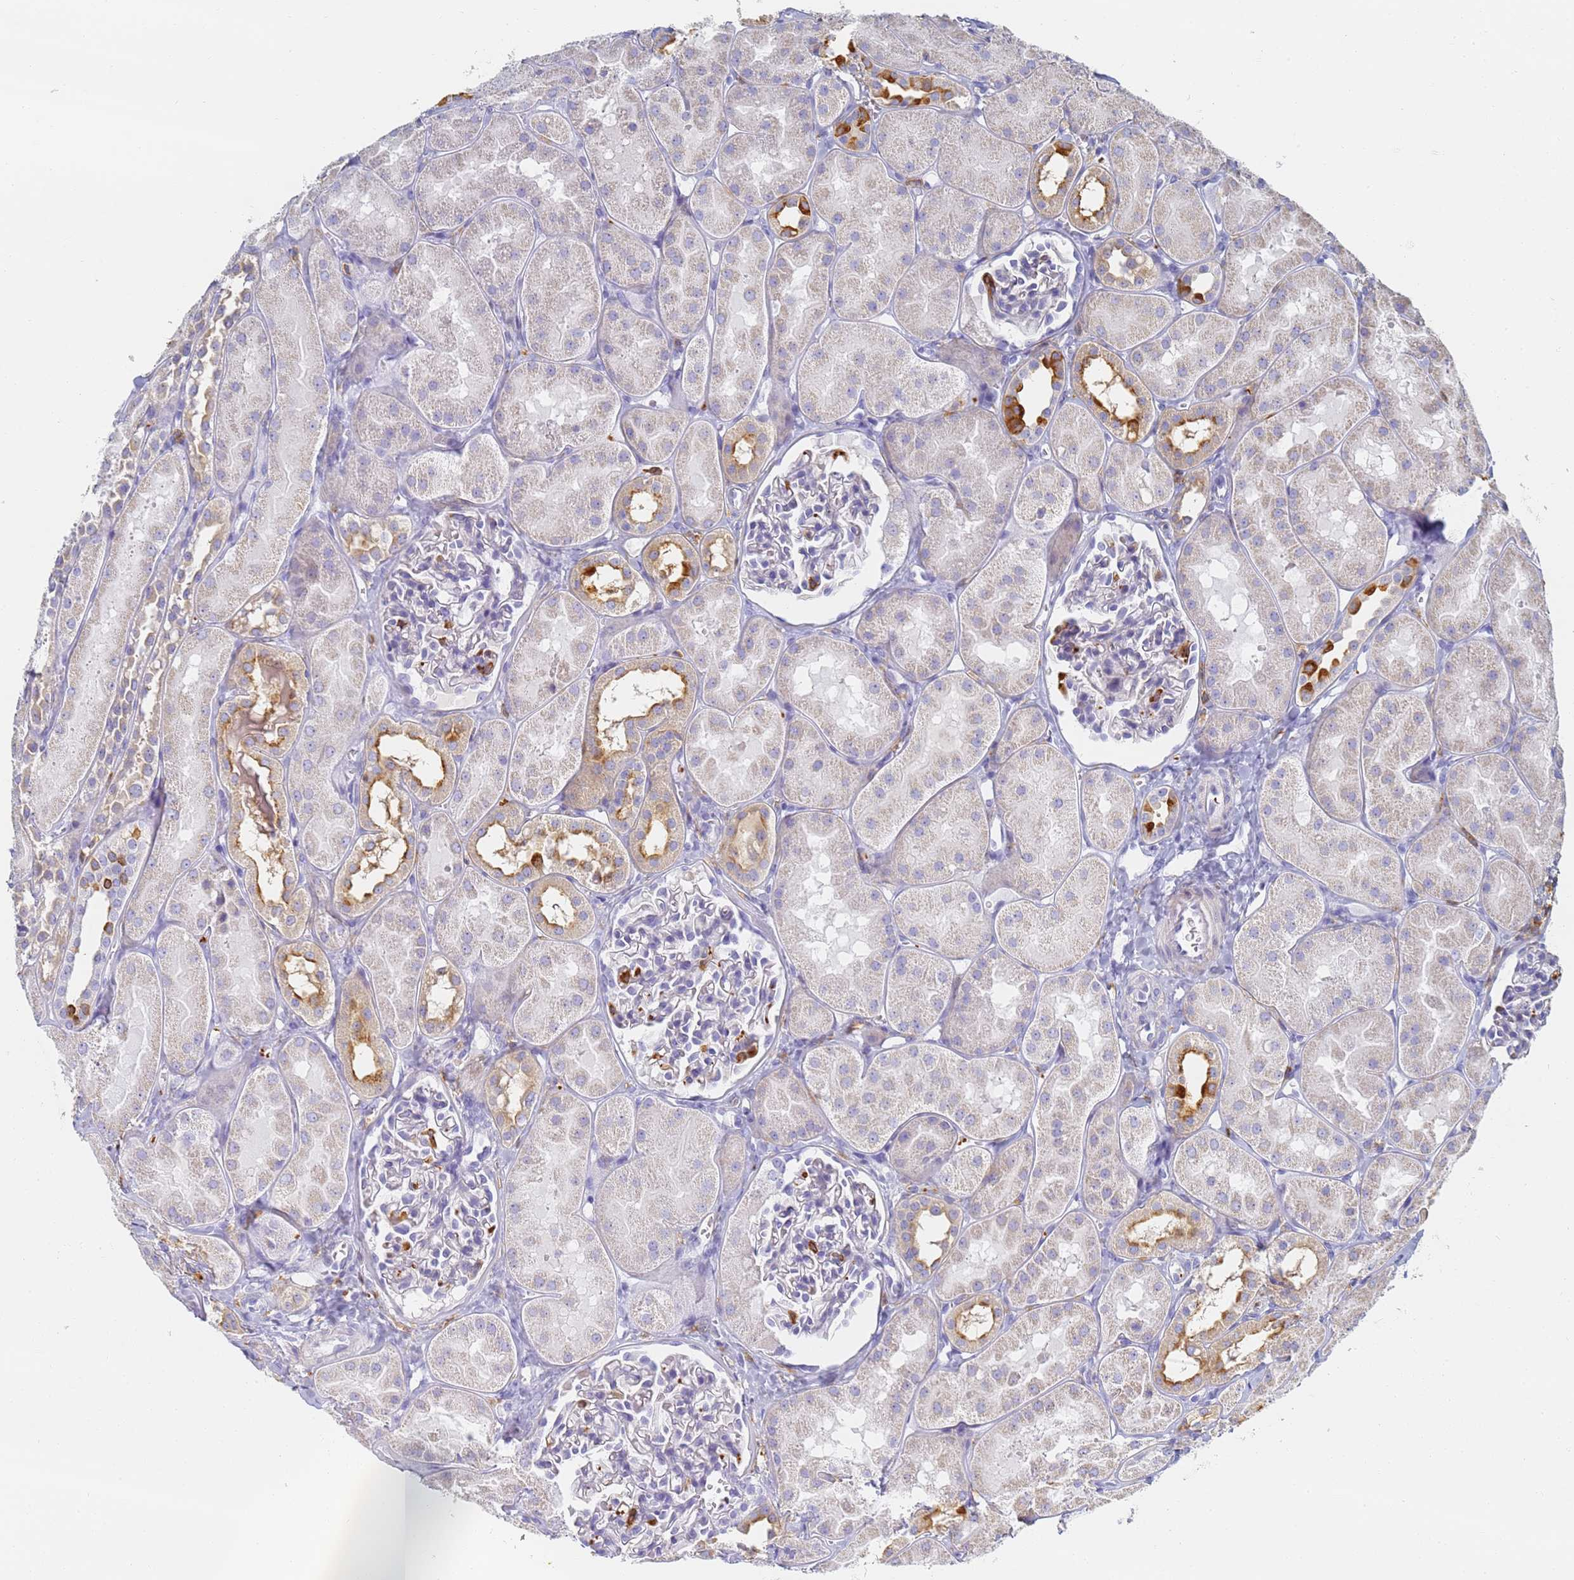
{"staining": {"intensity": "moderate", "quantity": "<25%", "location": "cytoplasmic/membranous"}, "tissue": "kidney", "cell_type": "Cells in glomeruli", "image_type": "normal", "snomed": [{"axis": "morphology", "description": "Normal tissue, NOS"}, {"axis": "topography", "description": "Kidney"}, {"axis": "topography", "description": "Urinary bladder"}], "caption": "Immunohistochemistry (IHC) staining of normal kidney, which demonstrates low levels of moderate cytoplasmic/membranous staining in approximately <25% of cells in glomeruli indicating moderate cytoplasmic/membranous protein positivity. The staining was performed using DAB (brown) for protein detection and nuclei were counterstained in hematoxylin (blue).", "gene": "BIN2", "patient": {"sex": "male", "age": 16}}